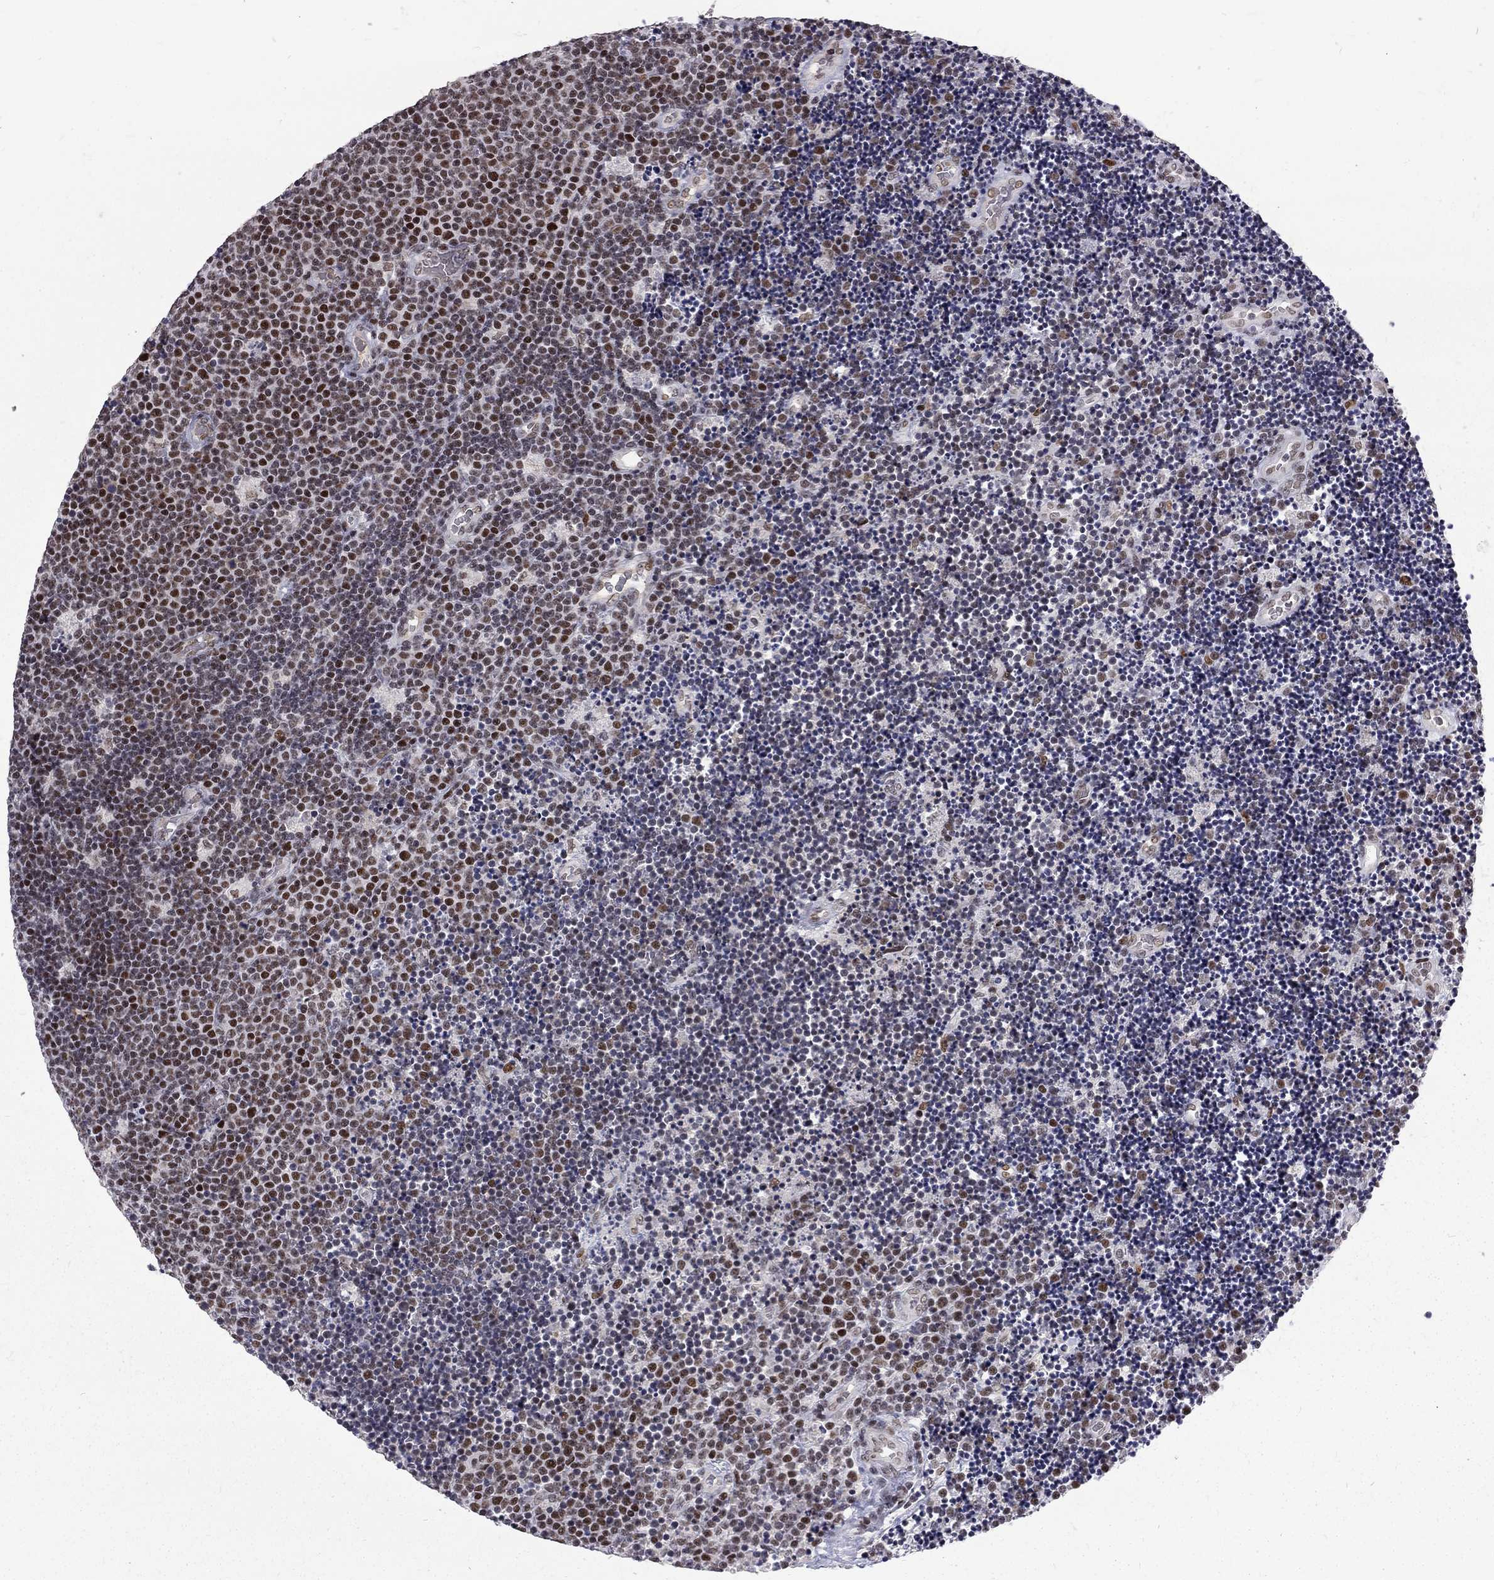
{"staining": {"intensity": "moderate", "quantity": "25%-75%", "location": "nuclear"}, "tissue": "lymphoma", "cell_type": "Tumor cells", "image_type": "cancer", "snomed": [{"axis": "morphology", "description": "Malignant lymphoma, non-Hodgkin's type, Low grade"}, {"axis": "topography", "description": "Brain"}], "caption": "Immunohistochemistry image of neoplastic tissue: human malignant lymphoma, non-Hodgkin's type (low-grade) stained using IHC demonstrates medium levels of moderate protein expression localized specifically in the nuclear of tumor cells, appearing as a nuclear brown color.", "gene": "TCEAL1", "patient": {"sex": "female", "age": 66}}